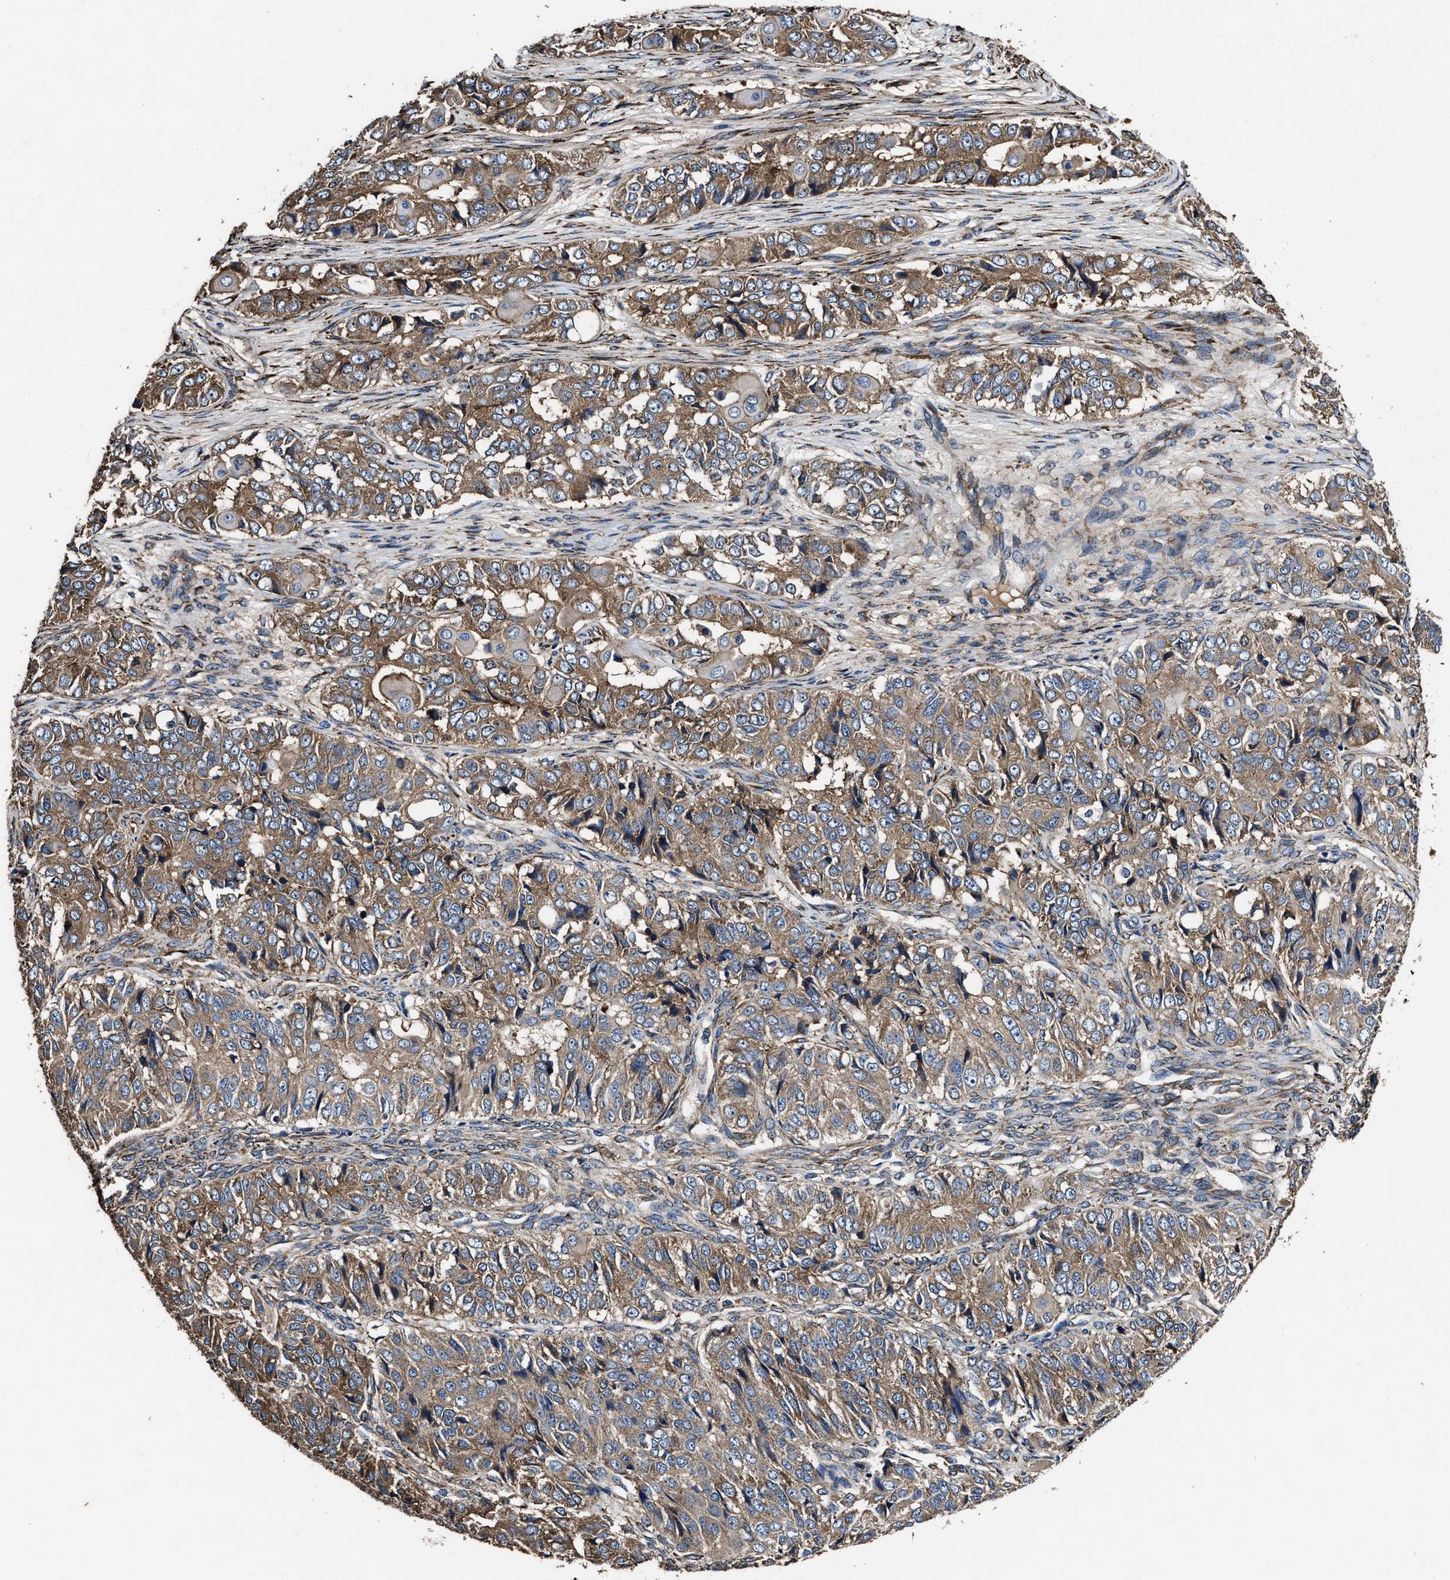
{"staining": {"intensity": "moderate", "quantity": ">75%", "location": "cytoplasmic/membranous"}, "tissue": "ovarian cancer", "cell_type": "Tumor cells", "image_type": "cancer", "snomed": [{"axis": "morphology", "description": "Carcinoma, endometroid"}, {"axis": "topography", "description": "Ovary"}], "caption": "Tumor cells show medium levels of moderate cytoplasmic/membranous positivity in about >75% of cells in human endometroid carcinoma (ovarian). Nuclei are stained in blue.", "gene": "IDNK", "patient": {"sex": "female", "age": 51}}